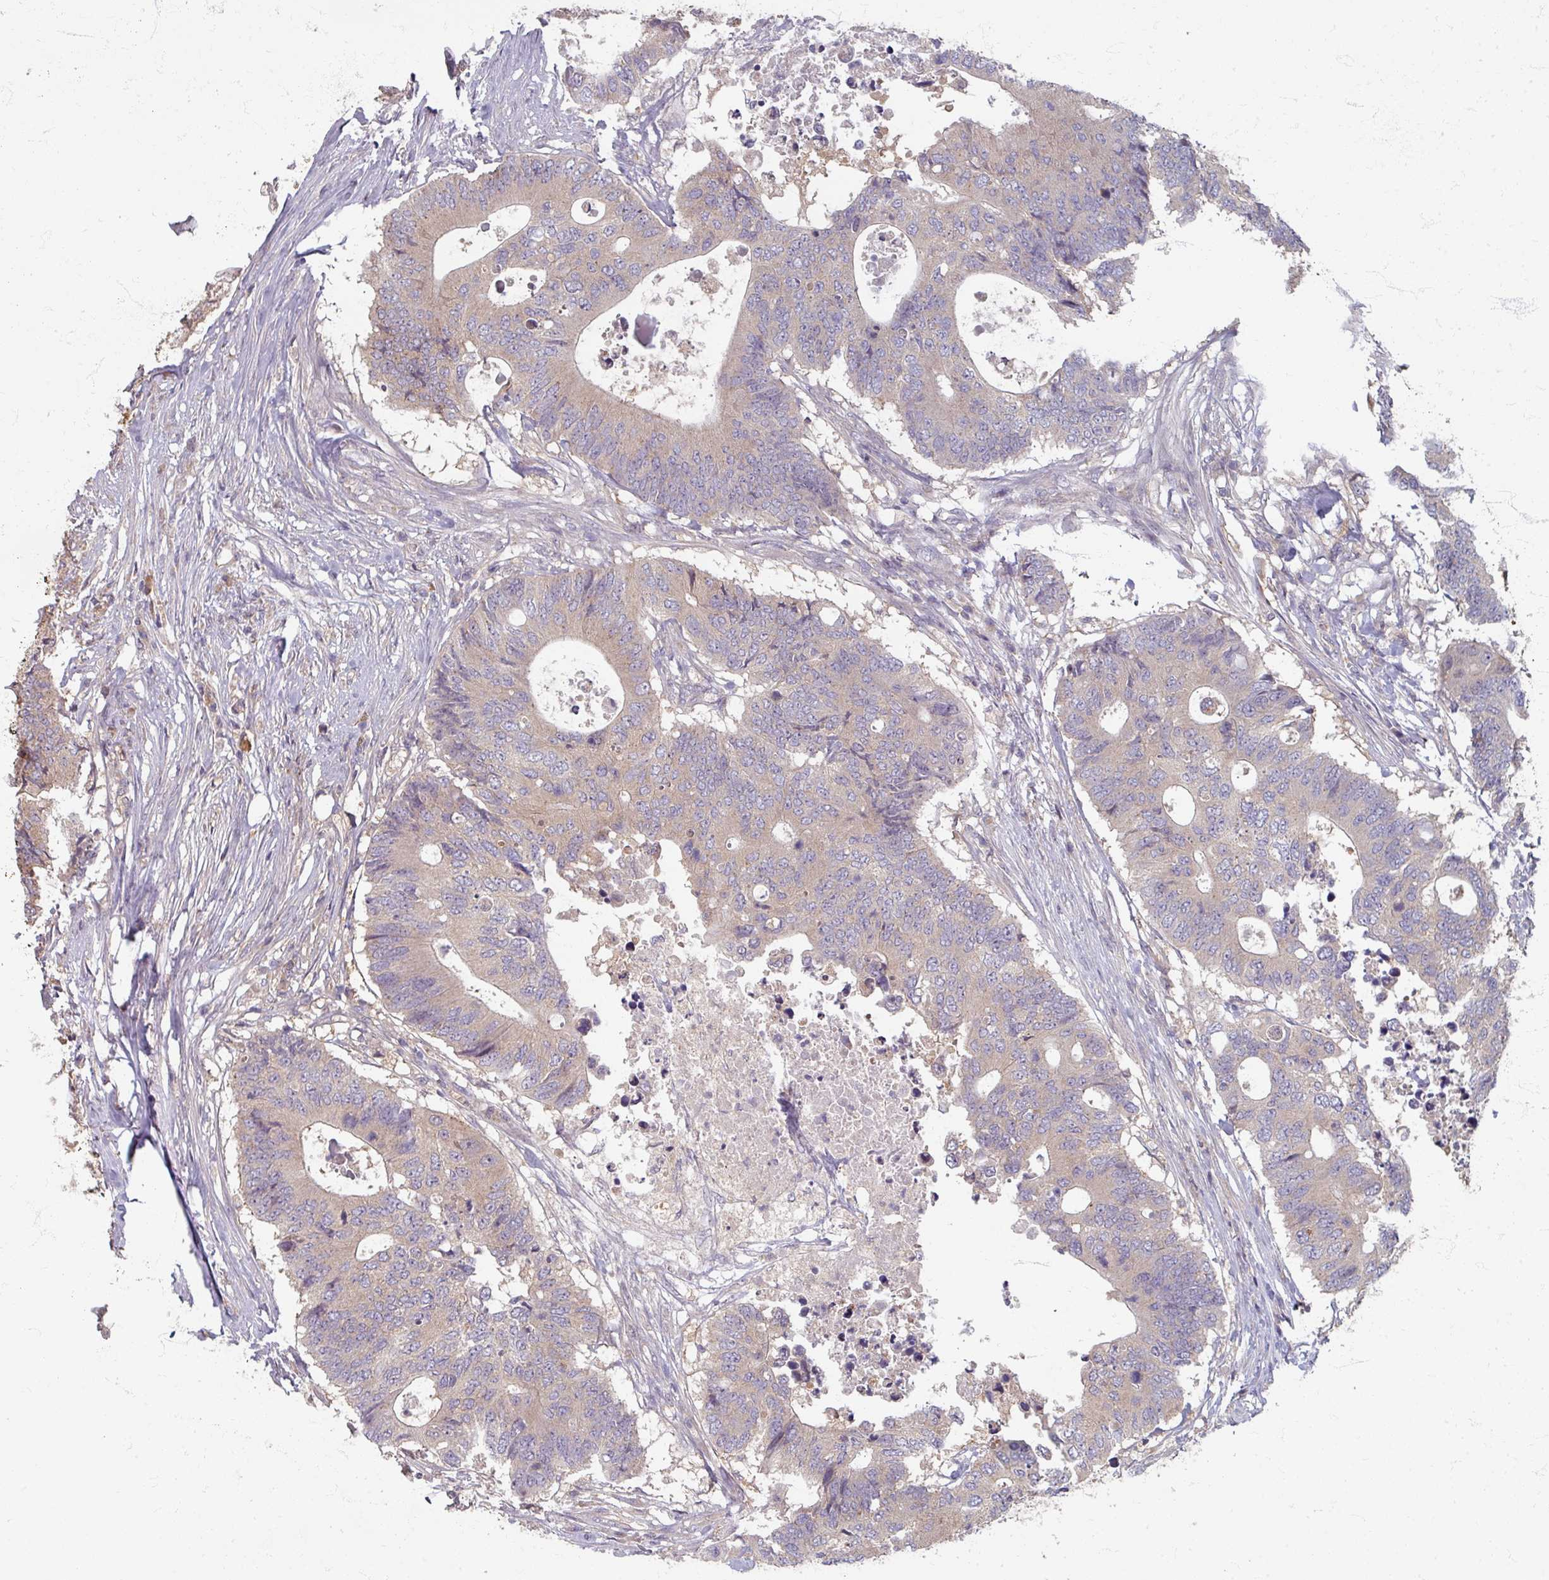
{"staining": {"intensity": "weak", "quantity": "25%-75%", "location": "cytoplasmic/membranous"}, "tissue": "colorectal cancer", "cell_type": "Tumor cells", "image_type": "cancer", "snomed": [{"axis": "morphology", "description": "Adenocarcinoma, NOS"}, {"axis": "topography", "description": "Colon"}], "caption": "This is an image of immunohistochemistry staining of colorectal cancer (adenocarcinoma), which shows weak positivity in the cytoplasmic/membranous of tumor cells.", "gene": "STAM", "patient": {"sex": "male", "age": 71}}